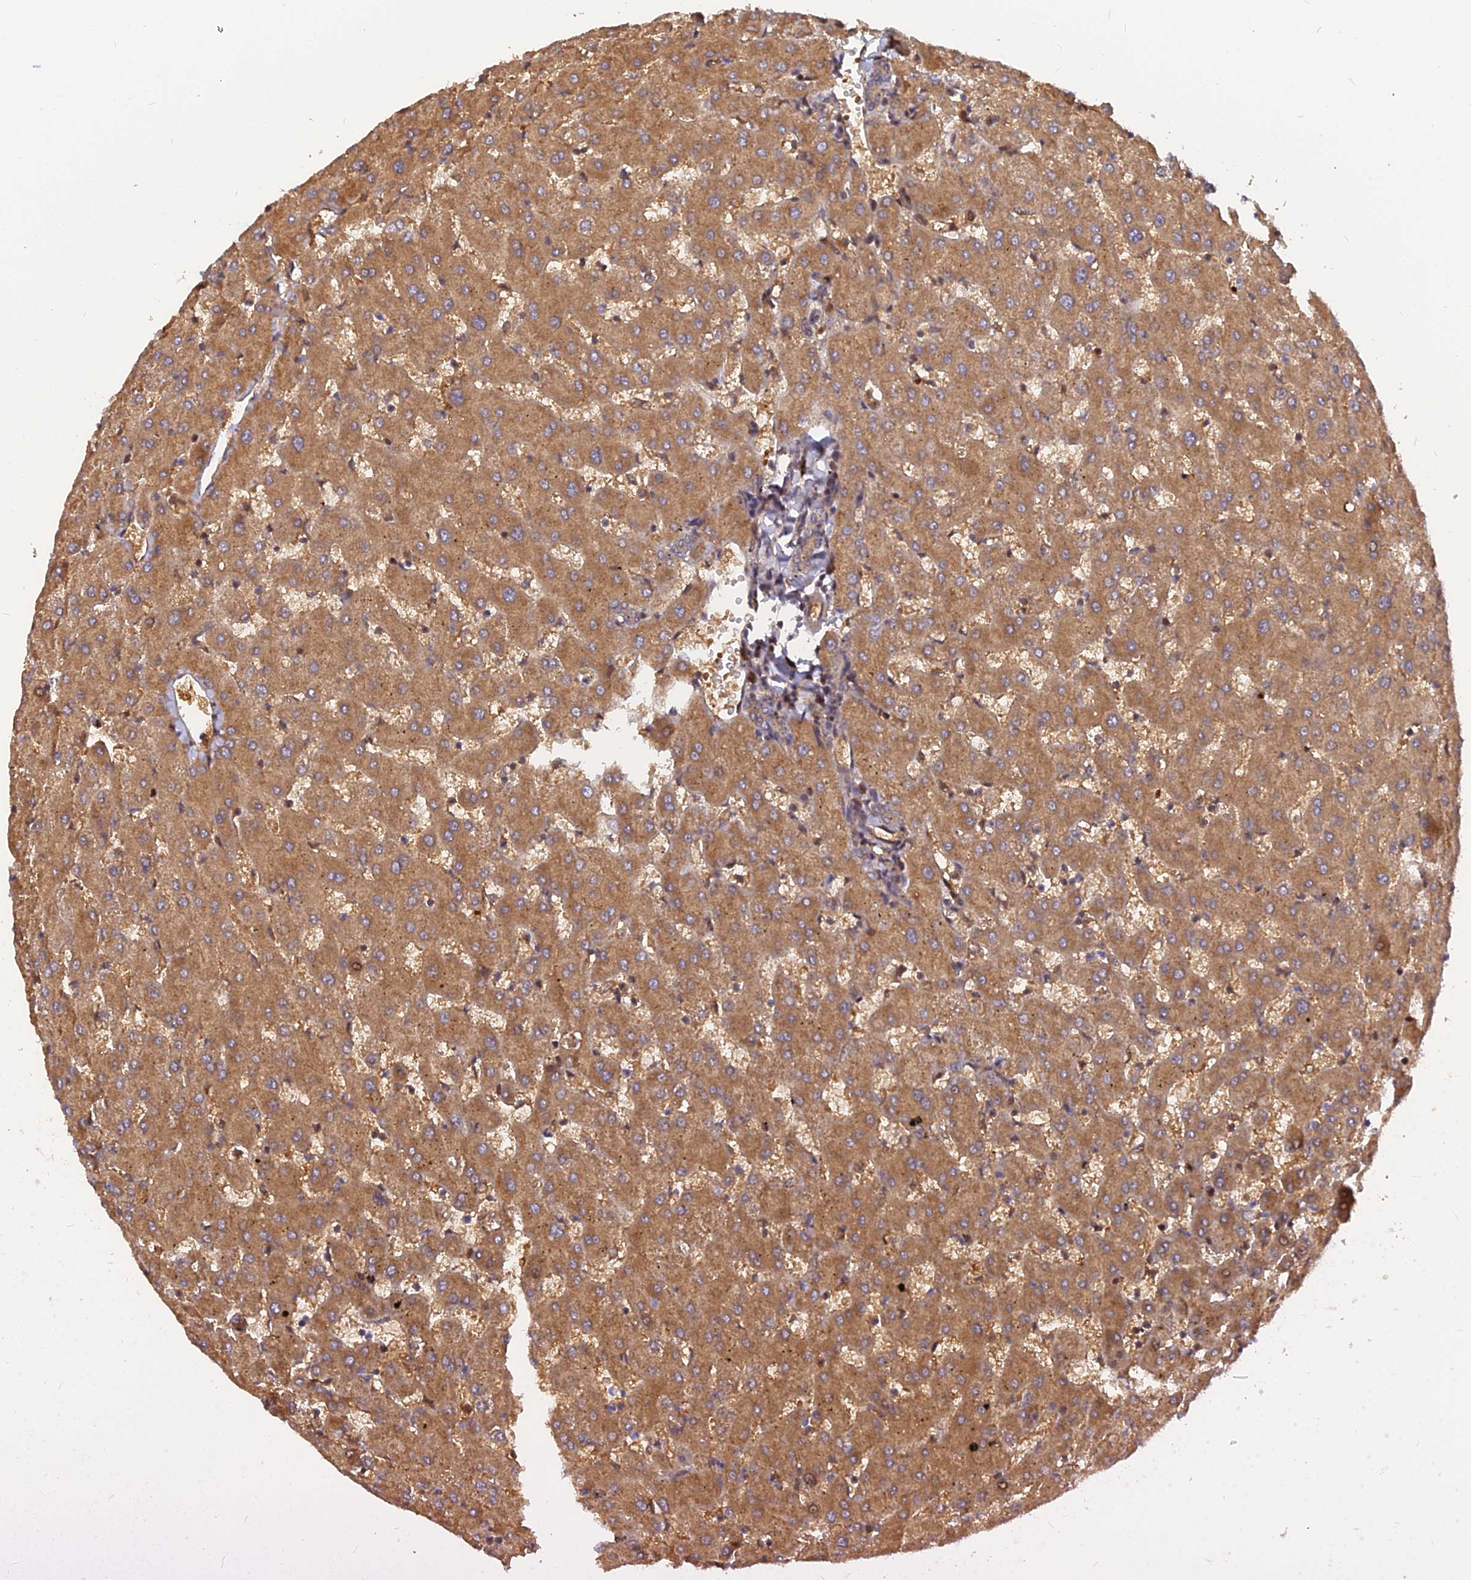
{"staining": {"intensity": "moderate", "quantity": ">75%", "location": "cytoplasmic/membranous"}, "tissue": "liver", "cell_type": "Cholangiocytes", "image_type": "normal", "snomed": [{"axis": "morphology", "description": "Normal tissue, NOS"}, {"axis": "topography", "description": "Liver"}], "caption": "Cholangiocytes demonstrate medium levels of moderate cytoplasmic/membranous staining in about >75% of cells in benign human liver.", "gene": "ARL2BP", "patient": {"sex": "female", "age": 63}}